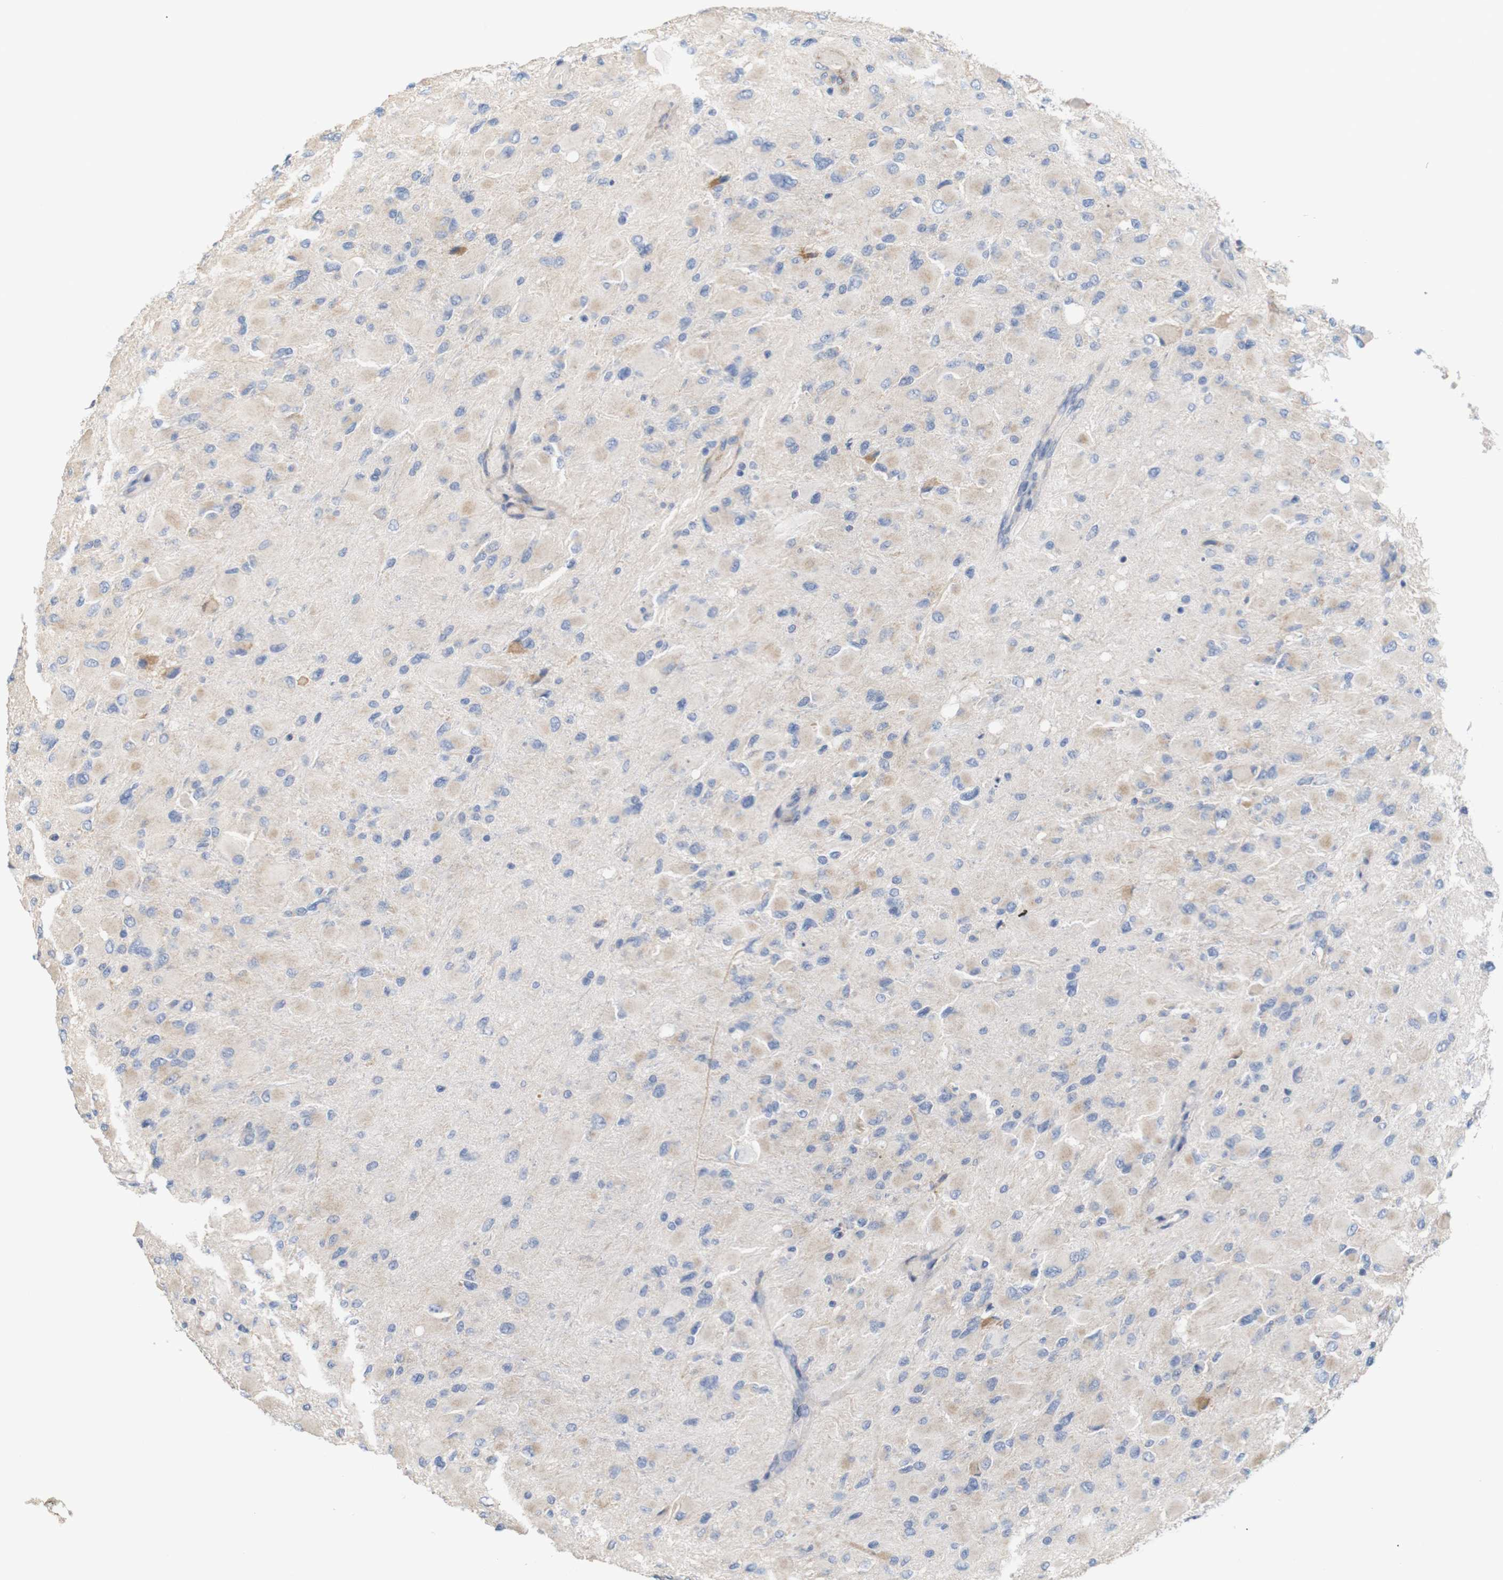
{"staining": {"intensity": "weak", "quantity": "25%-75%", "location": "cytoplasmic/membranous"}, "tissue": "glioma", "cell_type": "Tumor cells", "image_type": "cancer", "snomed": [{"axis": "morphology", "description": "Glioma, malignant, High grade"}, {"axis": "topography", "description": "Cerebral cortex"}], "caption": "DAB (3,3'-diaminobenzidine) immunohistochemical staining of glioma shows weak cytoplasmic/membranous protein expression in about 25%-75% of tumor cells. (Brightfield microscopy of DAB IHC at high magnification).", "gene": "TRIM5", "patient": {"sex": "female", "age": 36}}